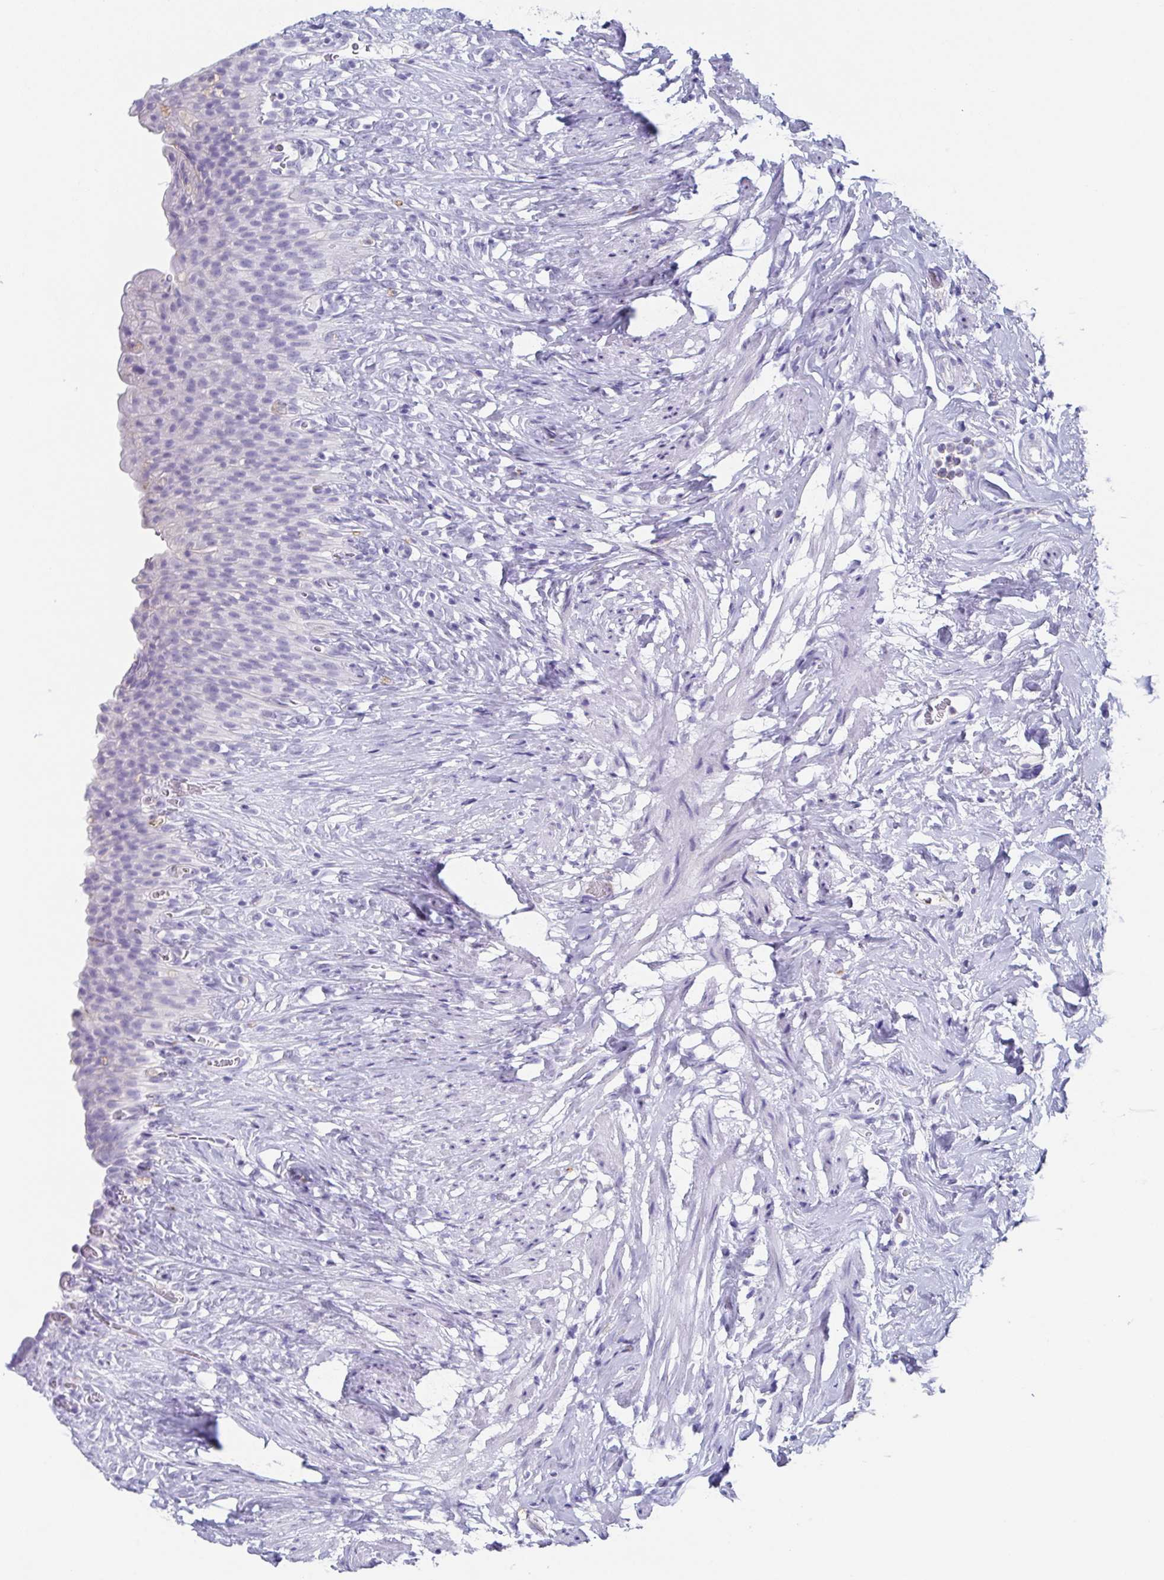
{"staining": {"intensity": "negative", "quantity": "none", "location": "none"}, "tissue": "urinary bladder", "cell_type": "Urothelial cells", "image_type": "normal", "snomed": [{"axis": "morphology", "description": "Normal tissue, NOS"}, {"axis": "topography", "description": "Urinary bladder"}, {"axis": "topography", "description": "Prostate"}], "caption": "This is an immunohistochemistry image of unremarkable human urinary bladder. There is no positivity in urothelial cells.", "gene": "LYRM2", "patient": {"sex": "male", "age": 76}}